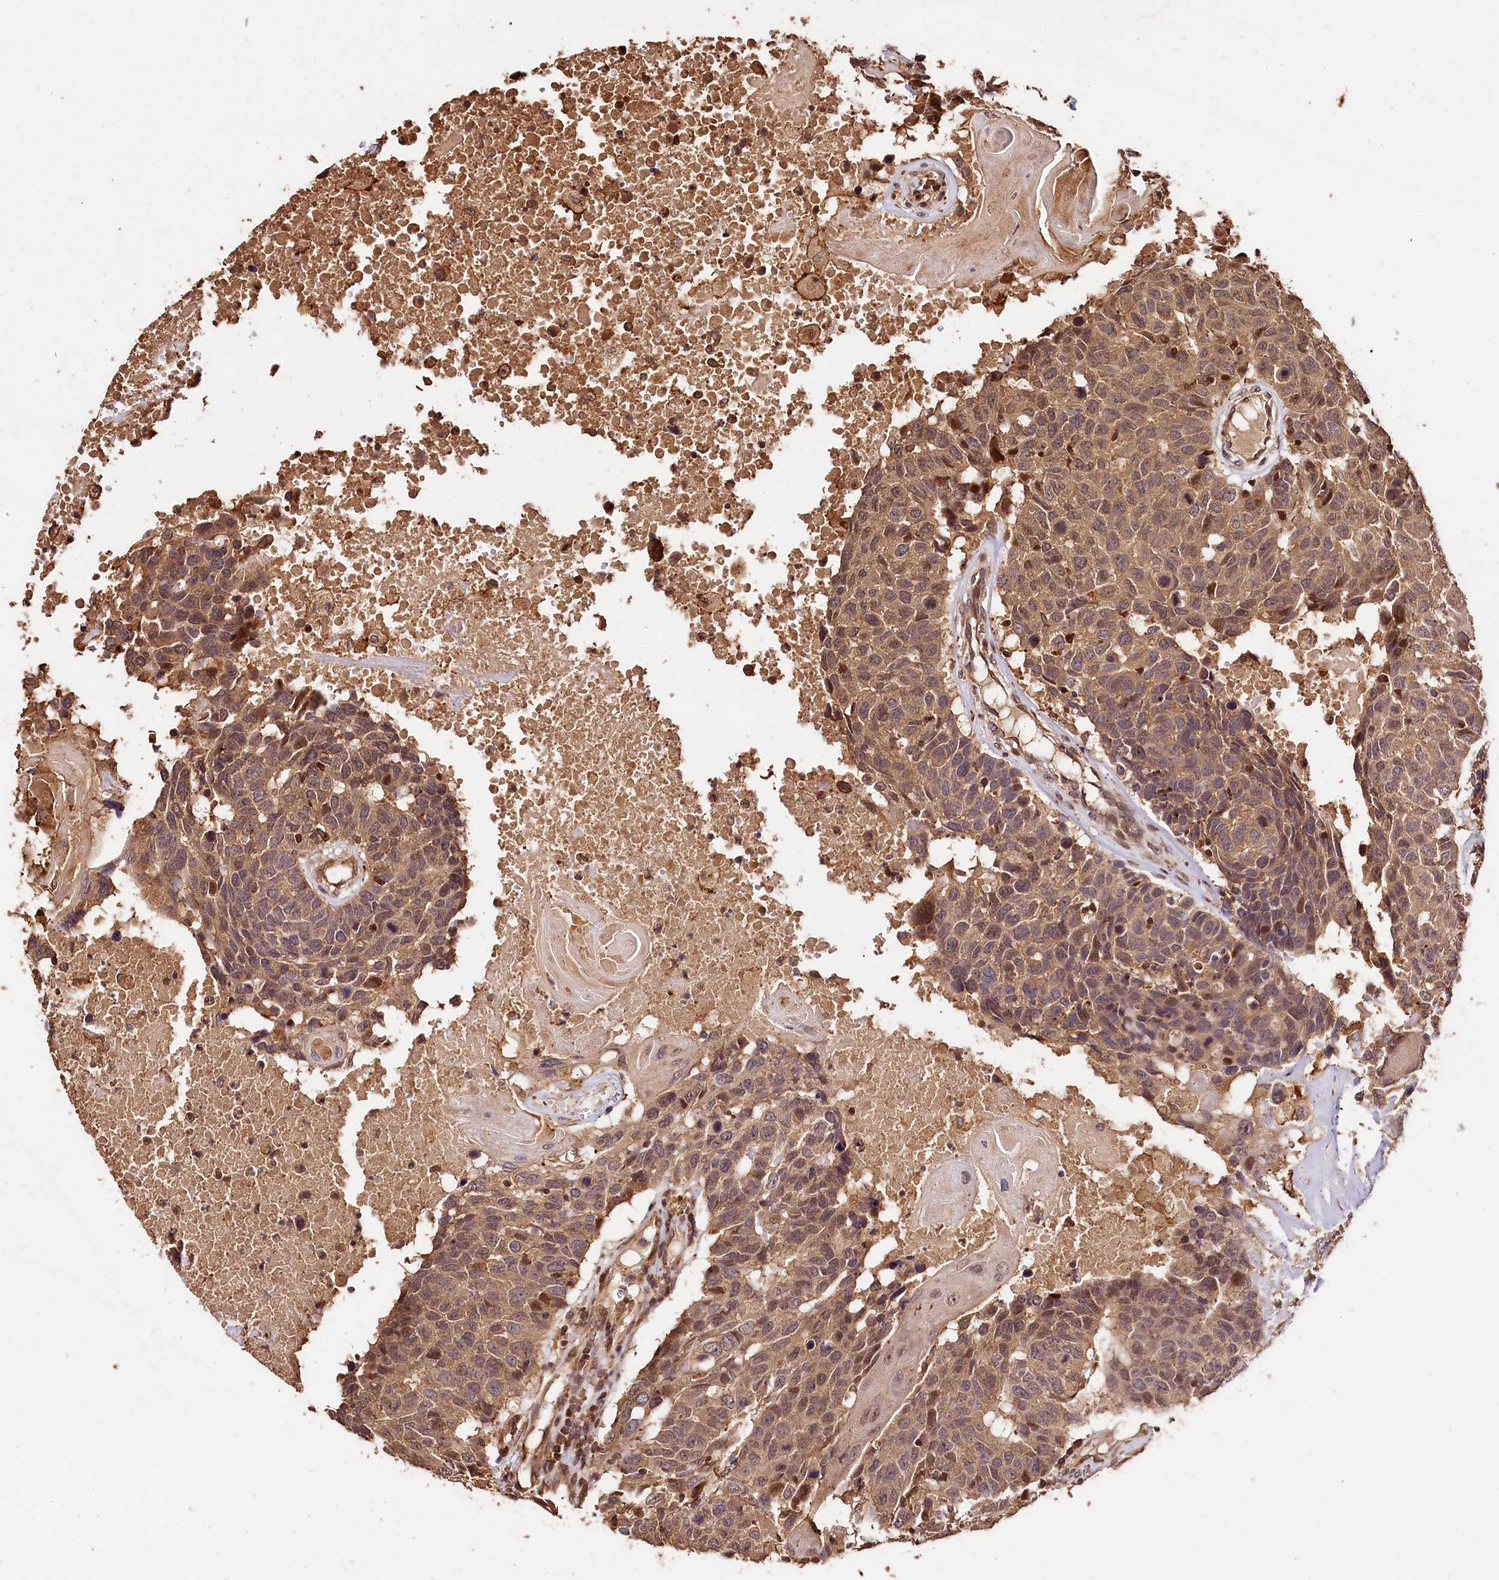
{"staining": {"intensity": "weak", "quantity": ">75%", "location": "cytoplasmic/membranous"}, "tissue": "head and neck cancer", "cell_type": "Tumor cells", "image_type": "cancer", "snomed": [{"axis": "morphology", "description": "Squamous cell carcinoma, NOS"}, {"axis": "topography", "description": "Head-Neck"}], "caption": "Protein expression analysis of head and neck cancer (squamous cell carcinoma) displays weak cytoplasmic/membranous expression in about >75% of tumor cells. The staining is performed using DAB brown chromogen to label protein expression. The nuclei are counter-stained blue using hematoxylin.", "gene": "KPTN", "patient": {"sex": "male", "age": 66}}